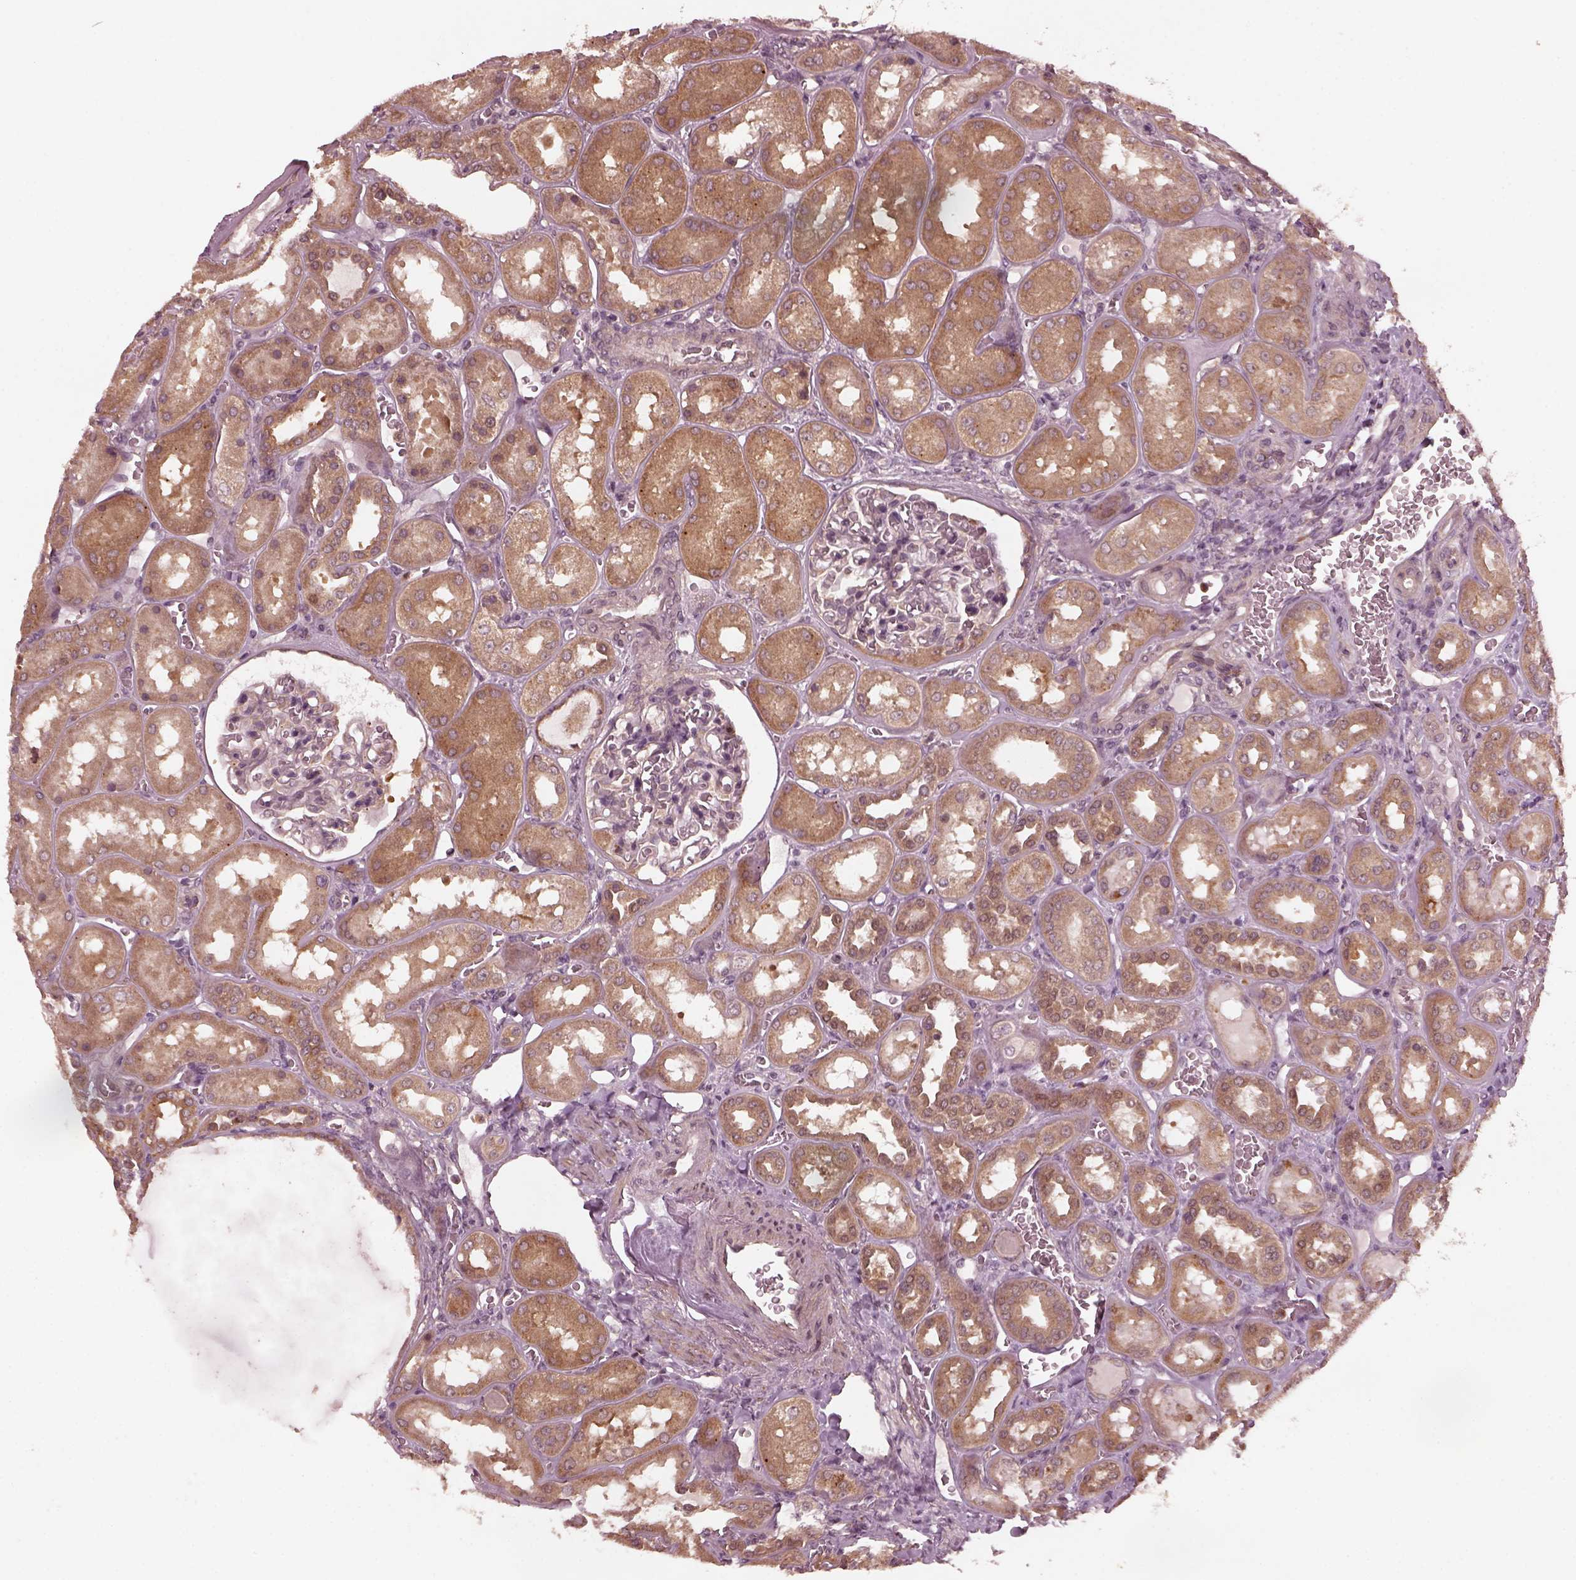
{"staining": {"intensity": "weak", "quantity": "<25%", "location": "cytoplasmic/membranous"}, "tissue": "kidney", "cell_type": "Cells in glomeruli", "image_type": "normal", "snomed": [{"axis": "morphology", "description": "Normal tissue, NOS"}, {"axis": "topography", "description": "Kidney"}], "caption": "A high-resolution micrograph shows IHC staining of benign kidney, which reveals no significant staining in cells in glomeruli.", "gene": "FAF2", "patient": {"sex": "male", "age": 73}}